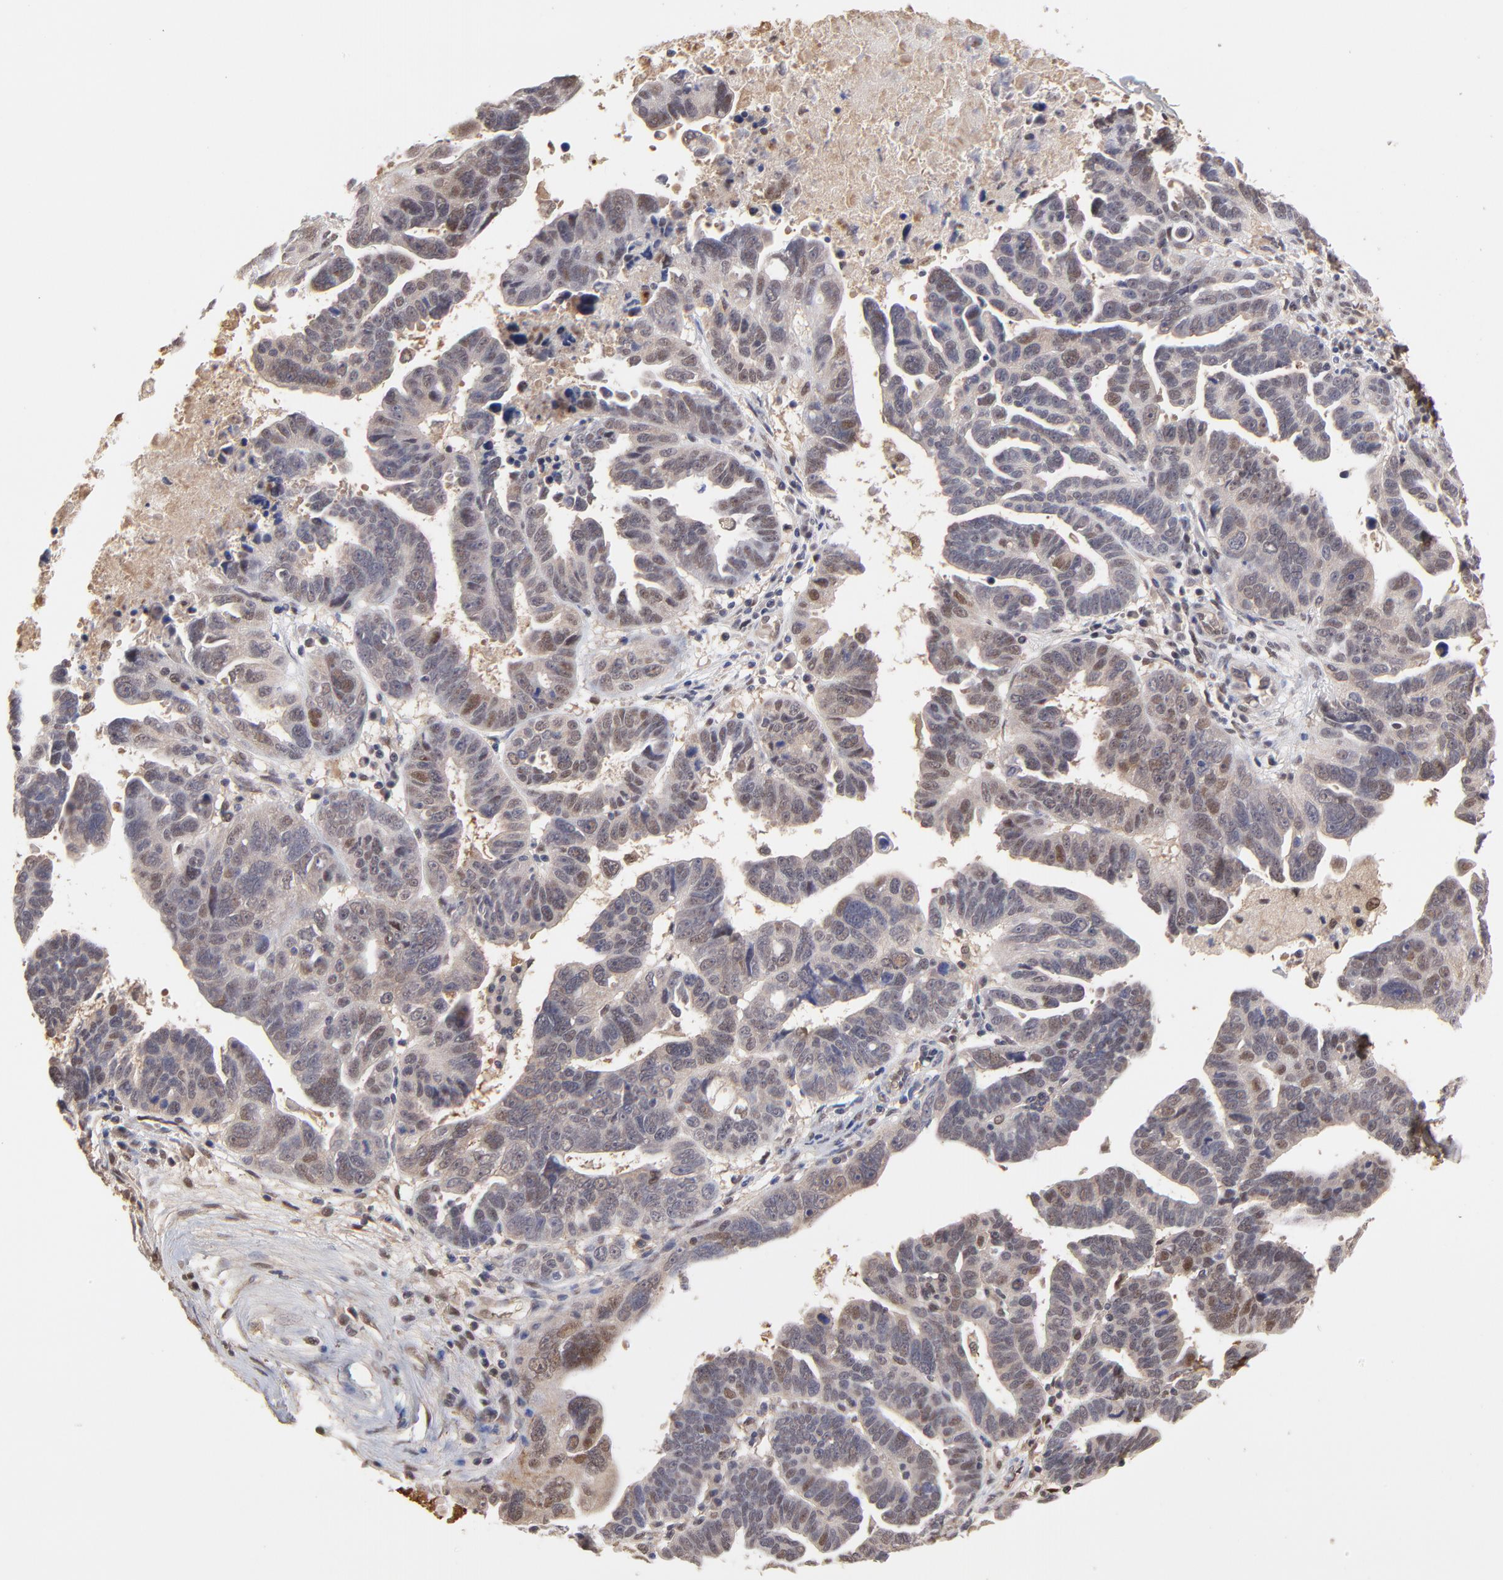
{"staining": {"intensity": "moderate", "quantity": "25%-75%", "location": "cytoplasmic/membranous,nuclear"}, "tissue": "ovarian cancer", "cell_type": "Tumor cells", "image_type": "cancer", "snomed": [{"axis": "morphology", "description": "Carcinoma, endometroid"}, {"axis": "morphology", "description": "Cystadenocarcinoma, serous, NOS"}, {"axis": "topography", "description": "Ovary"}], "caption": "Ovarian endometroid carcinoma stained with a protein marker displays moderate staining in tumor cells.", "gene": "PSMD14", "patient": {"sex": "female", "age": 45}}